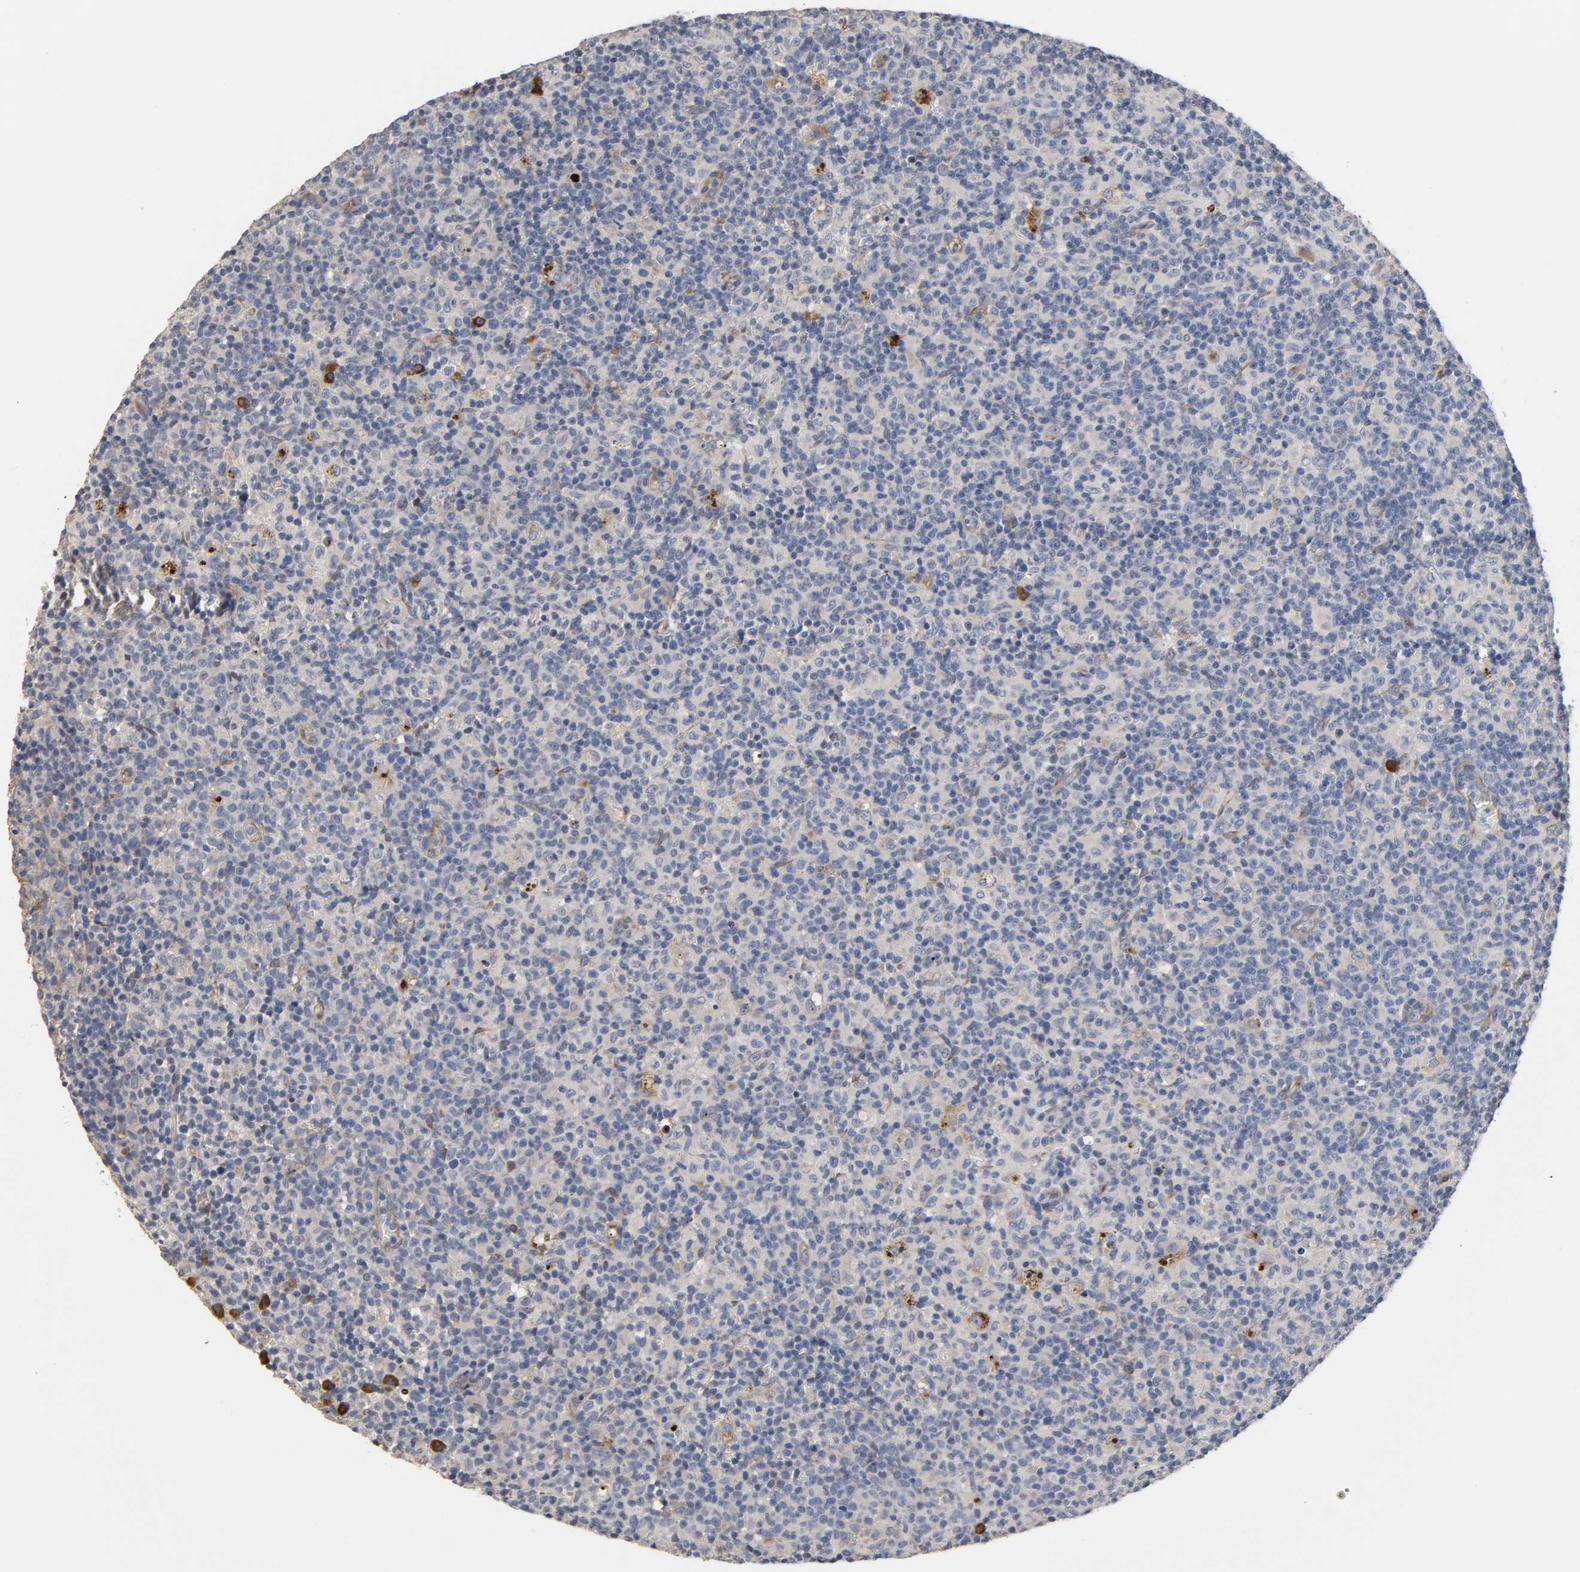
{"staining": {"intensity": "strong", "quantity": "<25%", "location": "cytoplasmic/membranous"}, "tissue": "lymph node", "cell_type": "Germinal center cells", "image_type": "normal", "snomed": [{"axis": "morphology", "description": "Normal tissue, NOS"}, {"axis": "morphology", "description": "Inflammation, NOS"}, {"axis": "topography", "description": "Lymph node"}], "caption": "A micrograph of human lymph node stained for a protein displays strong cytoplasmic/membranous brown staining in germinal center cells.", "gene": "HDLBP", "patient": {"sex": "male", "age": 55}}